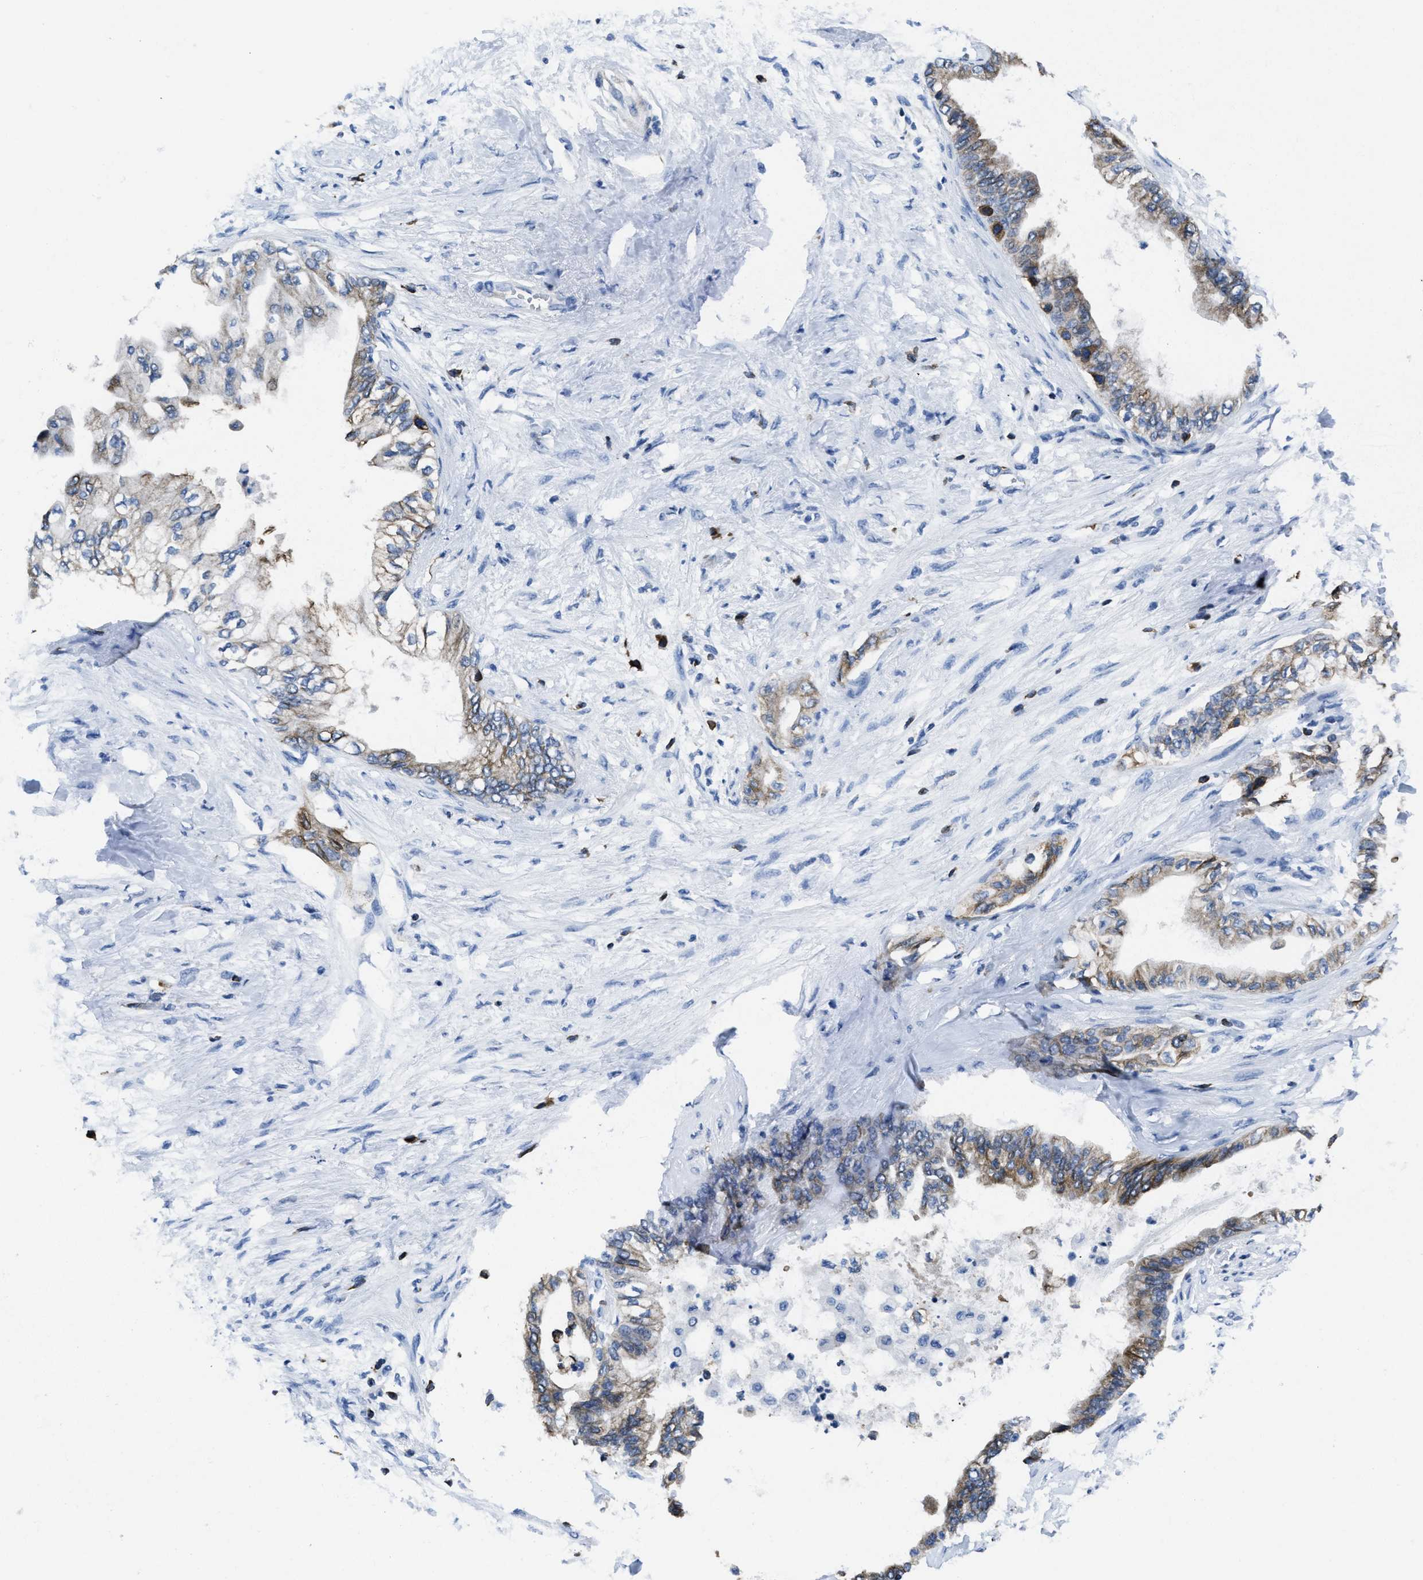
{"staining": {"intensity": "moderate", "quantity": ">75%", "location": "cytoplasmic/membranous"}, "tissue": "pancreatic cancer", "cell_type": "Tumor cells", "image_type": "cancer", "snomed": [{"axis": "morphology", "description": "Normal tissue, NOS"}, {"axis": "morphology", "description": "Adenocarcinoma, NOS"}, {"axis": "topography", "description": "Pancreas"}, {"axis": "topography", "description": "Duodenum"}], "caption": "Moderate cytoplasmic/membranous positivity is appreciated in approximately >75% of tumor cells in pancreatic cancer (adenocarcinoma).", "gene": "ITGA3", "patient": {"sex": "female", "age": 60}}